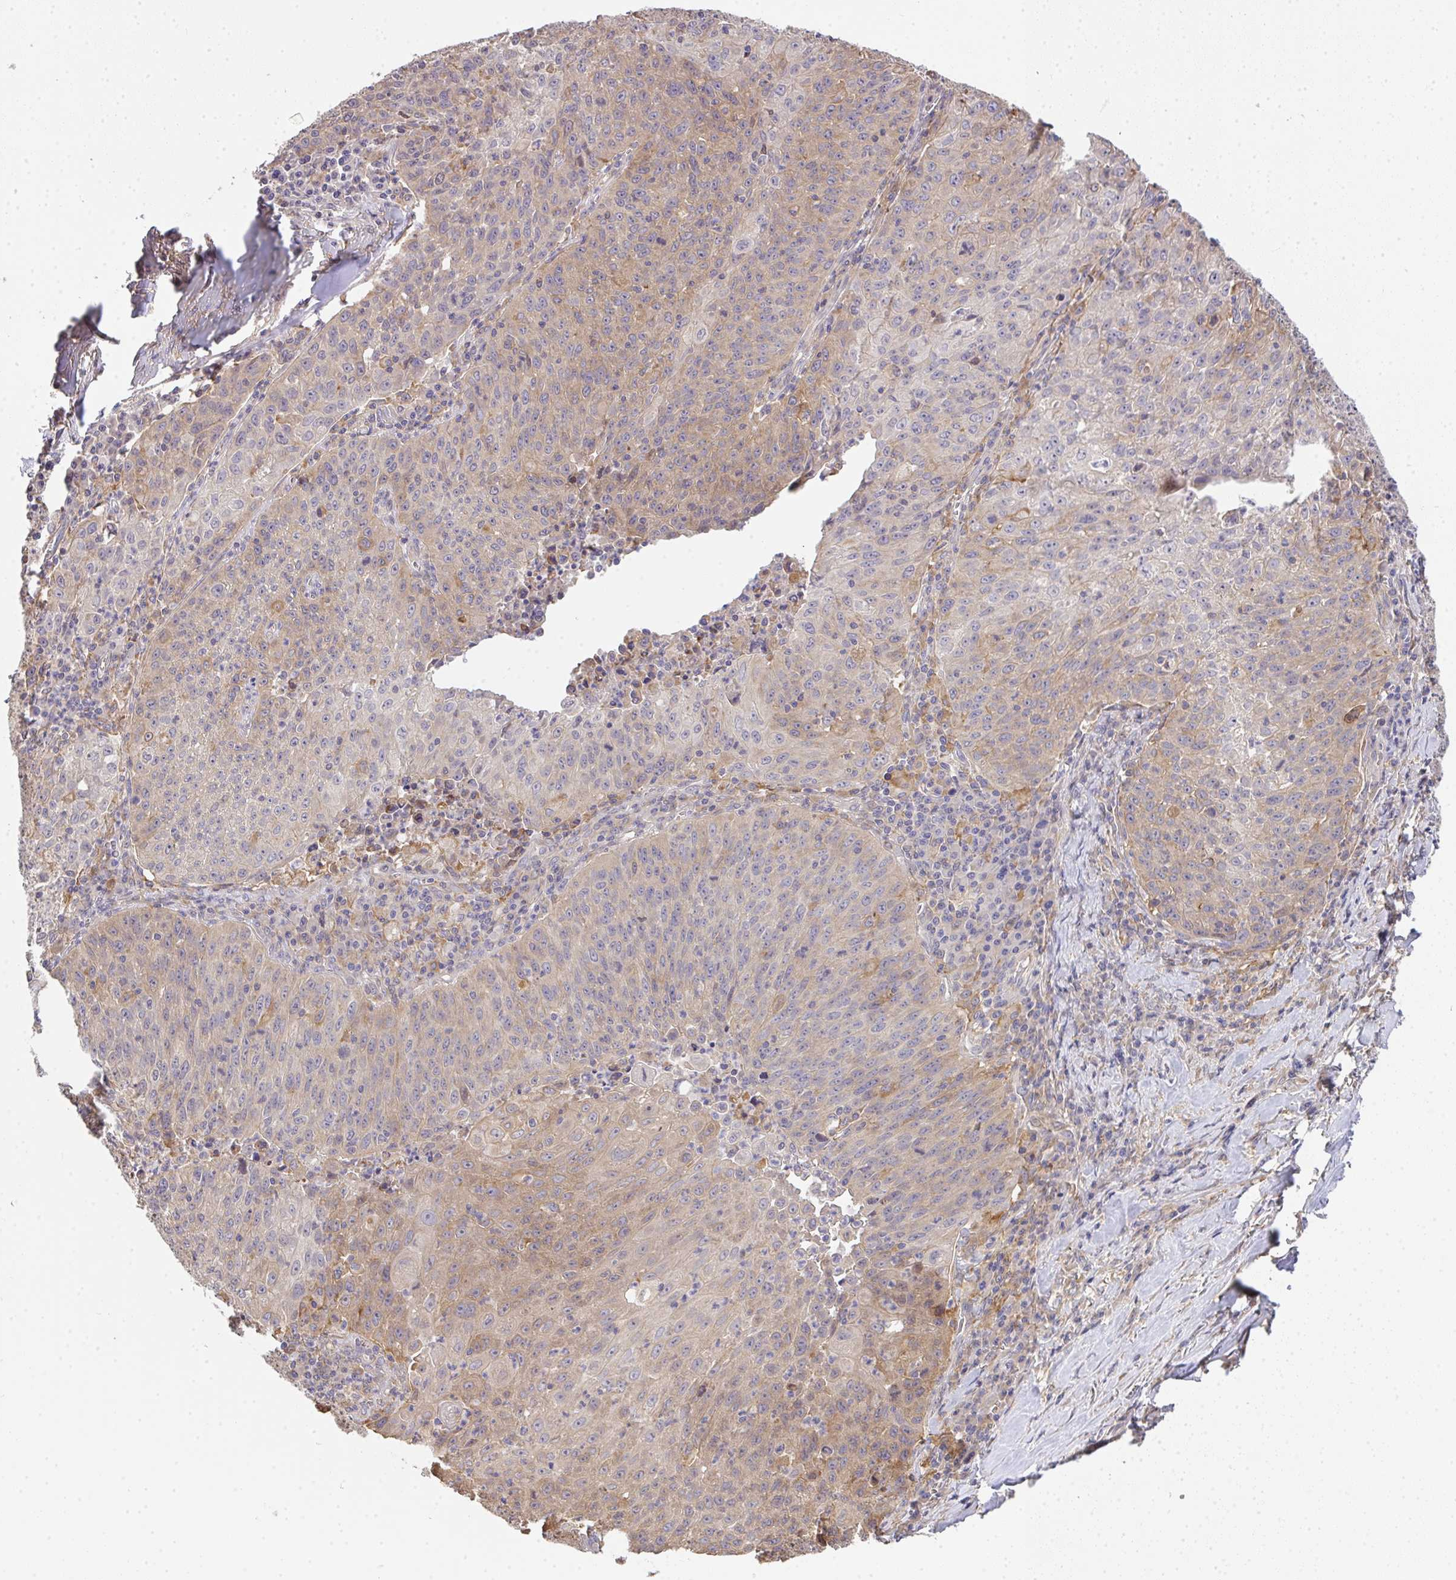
{"staining": {"intensity": "weak", "quantity": "25%-75%", "location": "cytoplasmic/membranous"}, "tissue": "lung cancer", "cell_type": "Tumor cells", "image_type": "cancer", "snomed": [{"axis": "morphology", "description": "Squamous cell carcinoma, NOS"}, {"axis": "morphology", "description": "Squamous cell carcinoma, metastatic, NOS"}, {"axis": "topography", "description": "Bronchus"}, {"axis": "topography", "description": "Lung"}], "caption": "High-power microscopy captured an IHC micrograph of lung cancer, revealing weak cytoplasmic/membranous expression in about 25%-75% of tumor cells.", "gene": "EEF1AKMT1", "patient": {"sex": "male", "age": 62}}